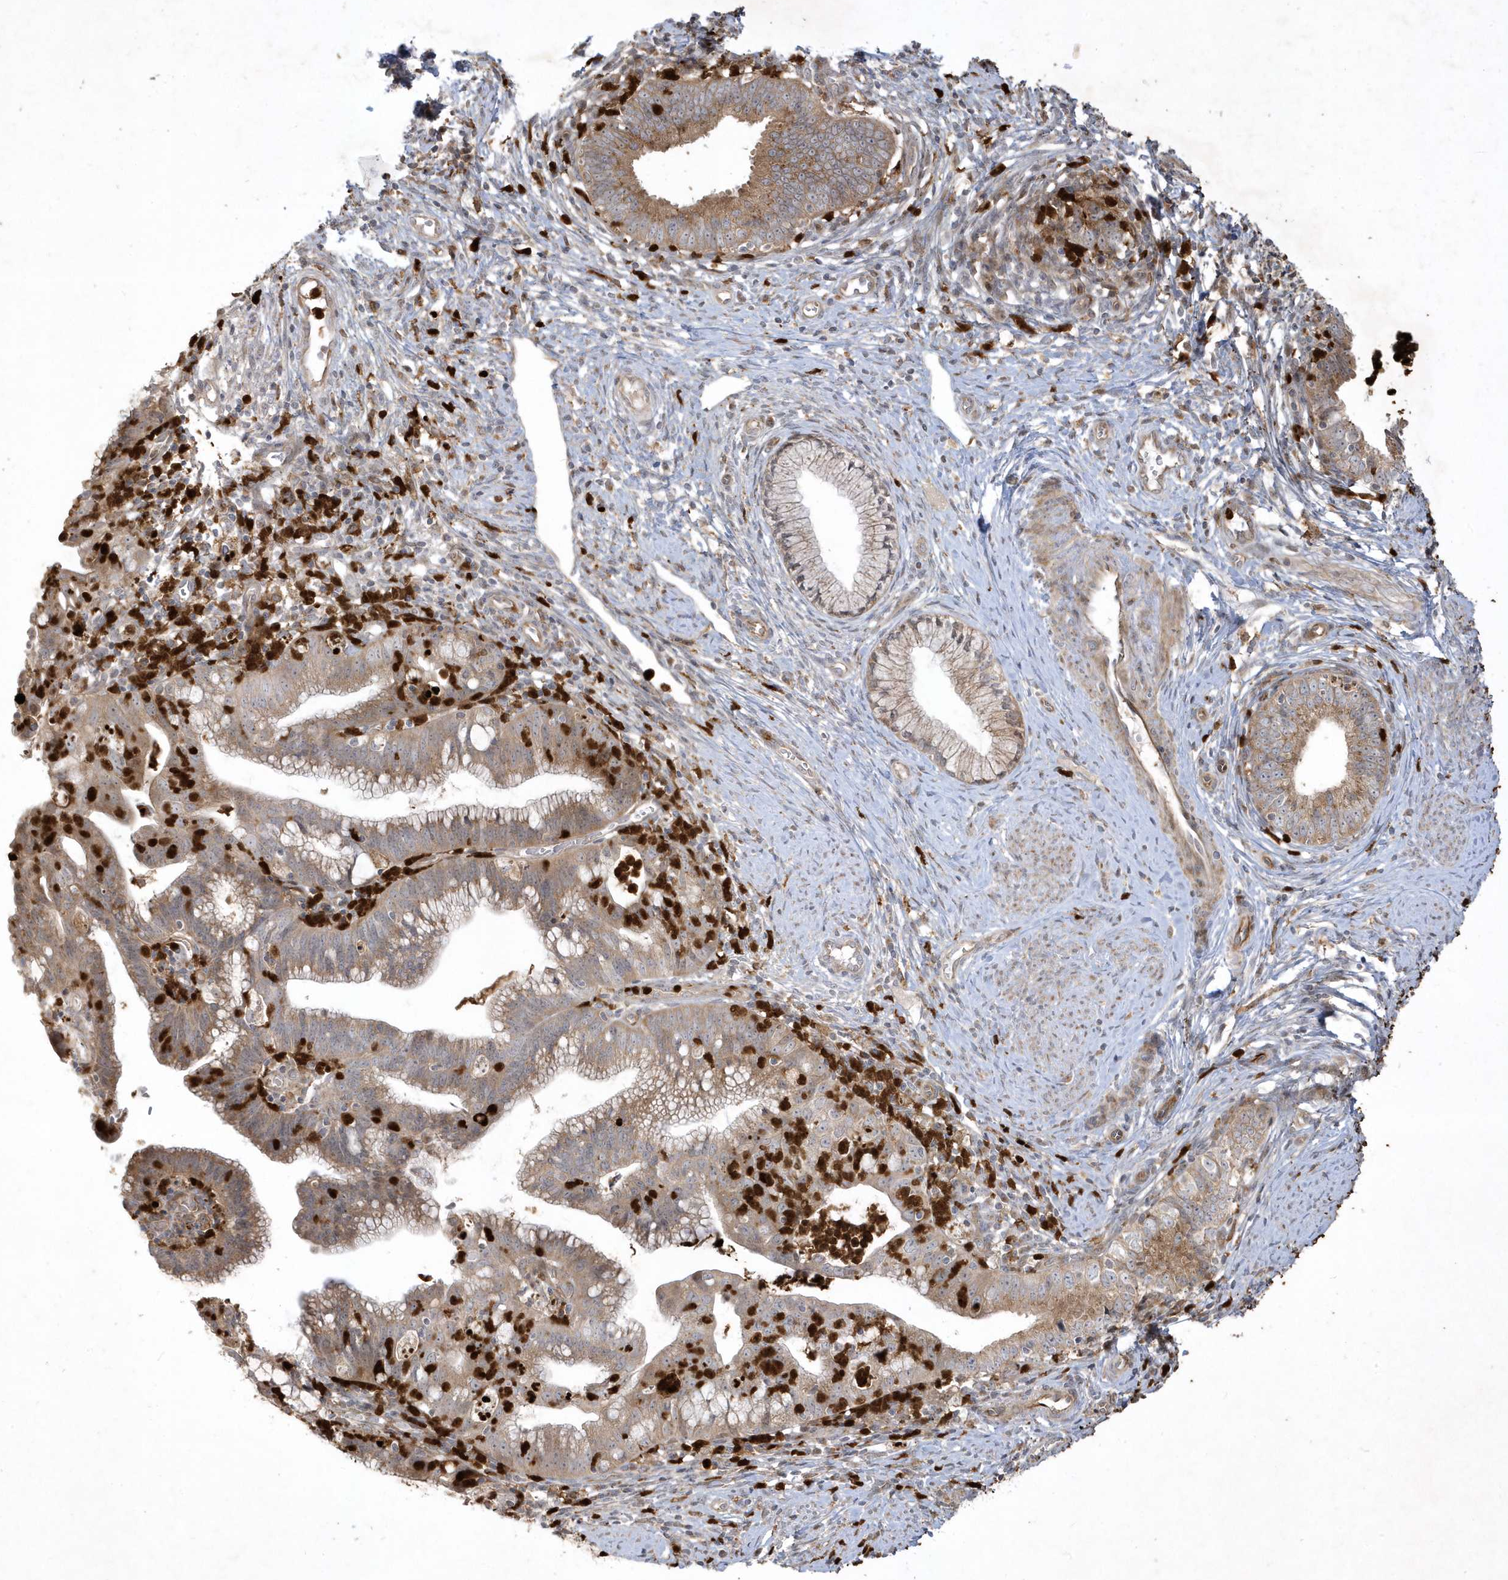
{"staining": {"intensity": "moderate", "quantity": ">75%", "location": "cytoplasmic/membranous"}, "tissue": "cervical cancer", "cell_type": "Tumor cells", "image_type": "cancer", "snomed": [{"axis": "morphology", "description": "Adenocarcinoma, NOS"}, {"axis": "topography", "description": "Cervix"}], "caption": "Cervical cancer (adenocarcinoma) stained with a protein marker demonstrates moderate staining in tumor cells.", "gene": "IFT57", "patient": {"sex": "female", "age": 36}}